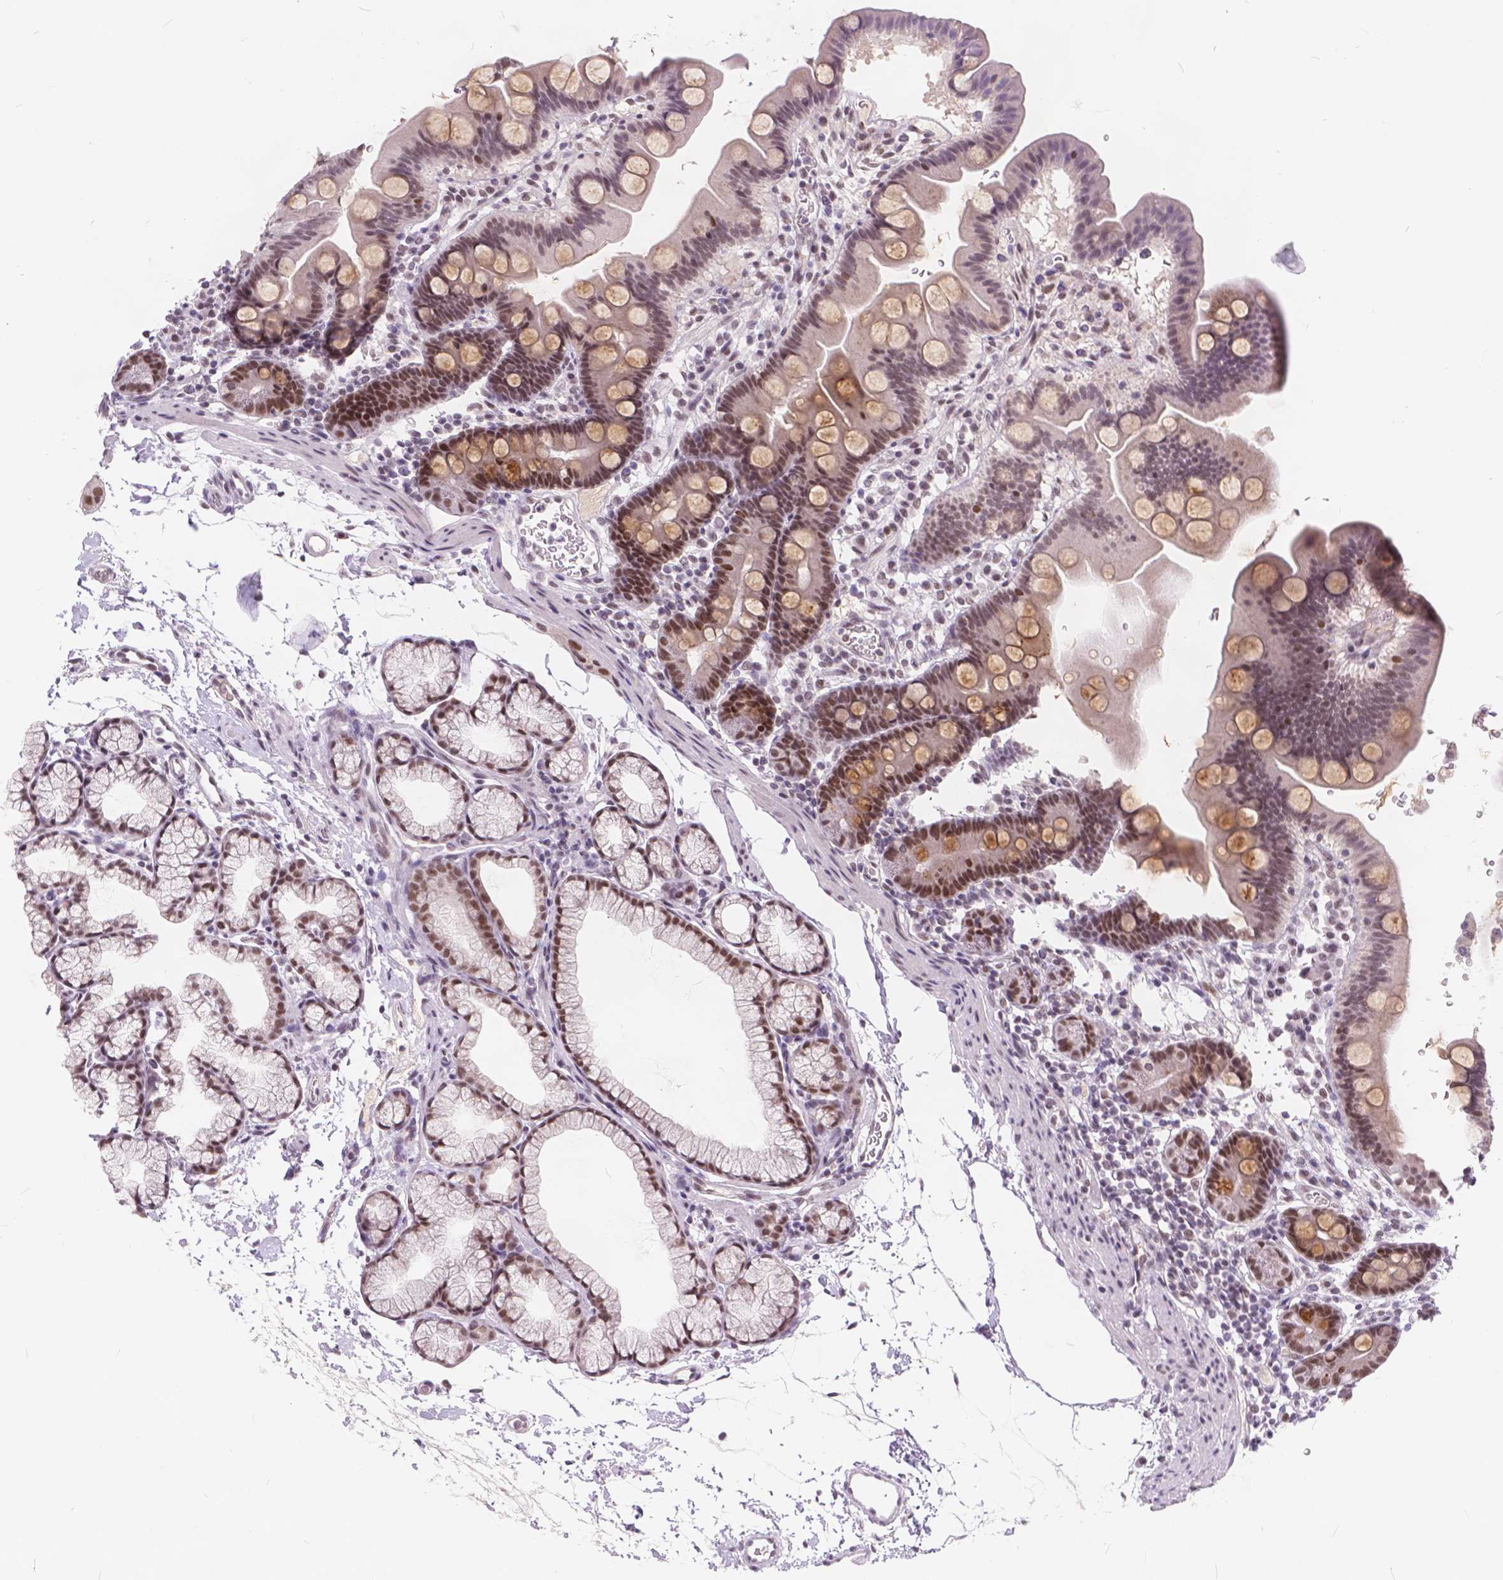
{"staining": {"intensity": "moderate", "quantity": "25%-75%", "location": "nuclear"}, "tissue": "duodenum", "cell_type": "Glandular cells", "image_type": "normal", "snomed": [{"axis": "morphology", "description": "Normal tissue, NOS"}, {"axis": "topography", "description": "Duodenum"}], "caption": "Normal duodenum shows moderate nuclear positivity in about 25%-75% of glandular cells, visualized by immunohistochemistry.", "gene": "FAM53A", "patient": {"sex": "male", "age": 59}}